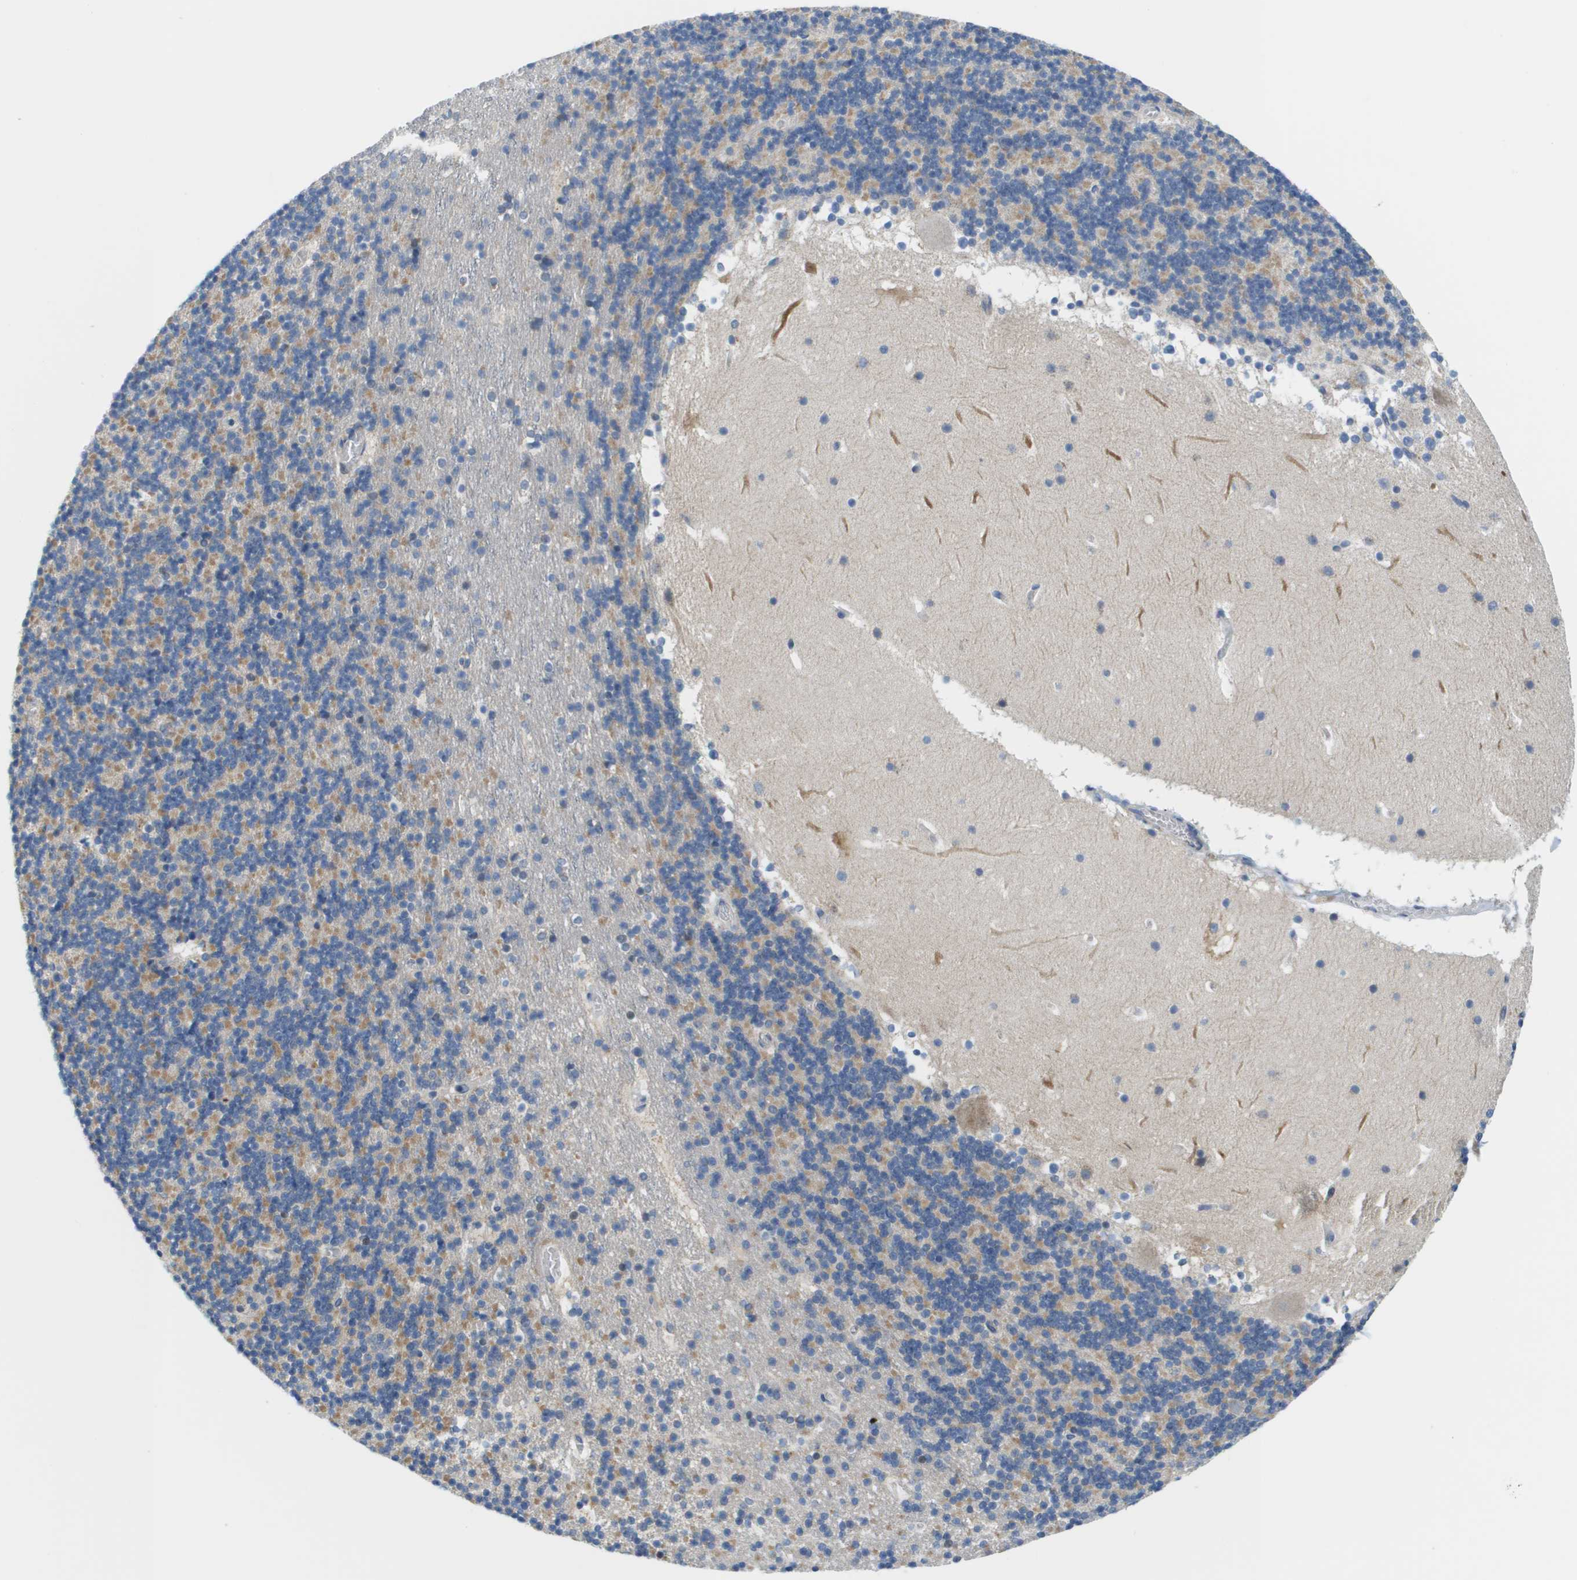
{"staining": {"intensity": "weak", "quantity": ">75%", "location": "cytoplasmic/membranous"}, "tissue": "cerebellum", "cell_type": "Cells in granular layer", "image_type": "normal", "snomed": [{"axis": "morphology", "description": "Normal tissue, NOS"}, {"axis": "topography", "description": "Cerebellum"}], "caption": "The photomicrograph exhibits a brown stain indicating the presence of a protein in the cytoplasmic/membranous of cells in granular layer in cerebellum.", "gene": "KRT23", "patient": {"sex": "male", "age": 45}}